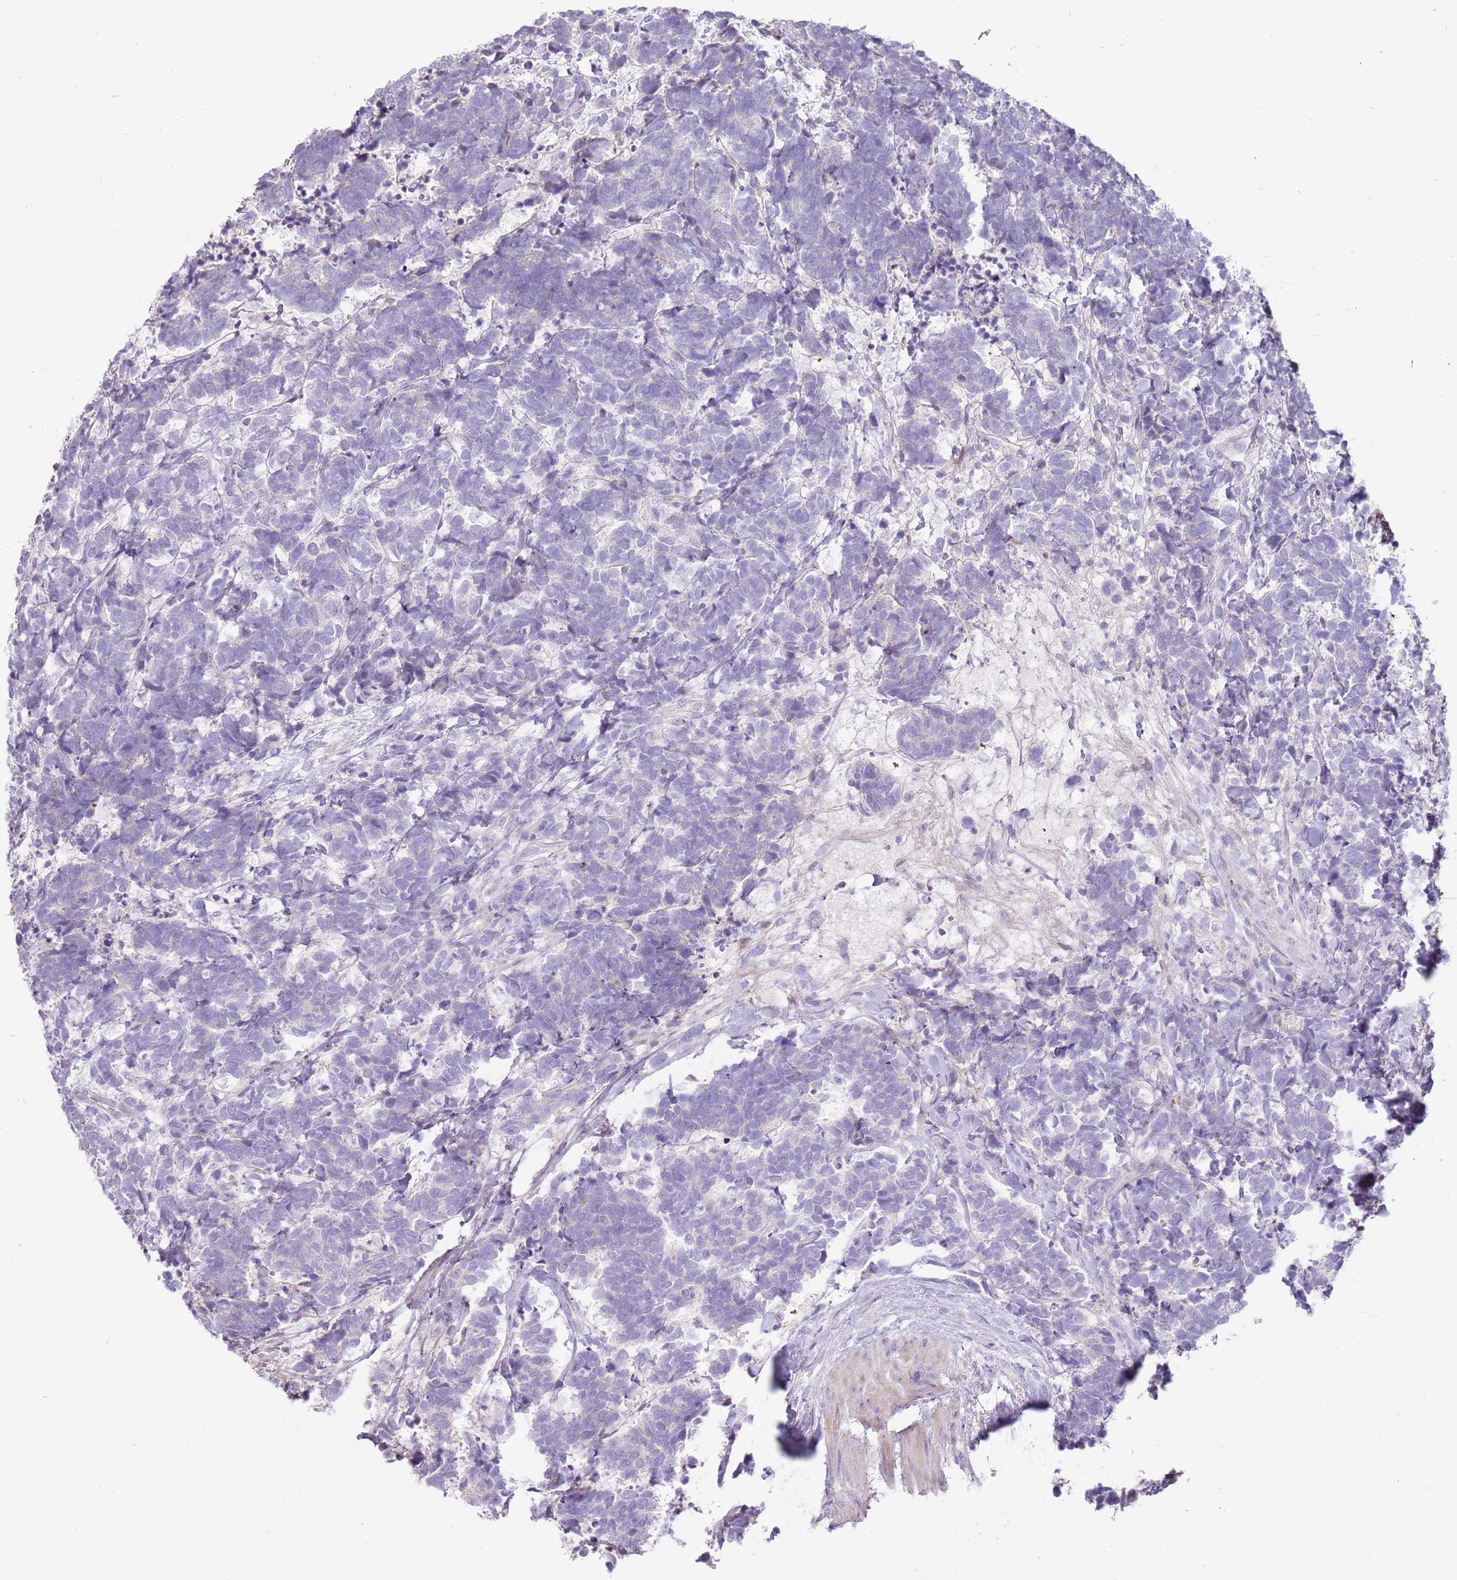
{"staining": {"intensity": "negative", "quantity": "none", "location": "none"}, "tissue": "carcinoid", "cell_type": "Tumor cells", "image_type": "cancer", "snomed": [{"axis": "morphology", "description": "Carcinoma, NOS"}, {"axis": "morphology", "description": "Carcinoid, malignant, NOS"}, {"axis": "topography", "description": "Prostate"}], "caption": "An image of carcinoid stained for a protein shows no brown staining in tumor cells.", "gene": "MCUB", "patient": {"sex": "male", "age": 57}}